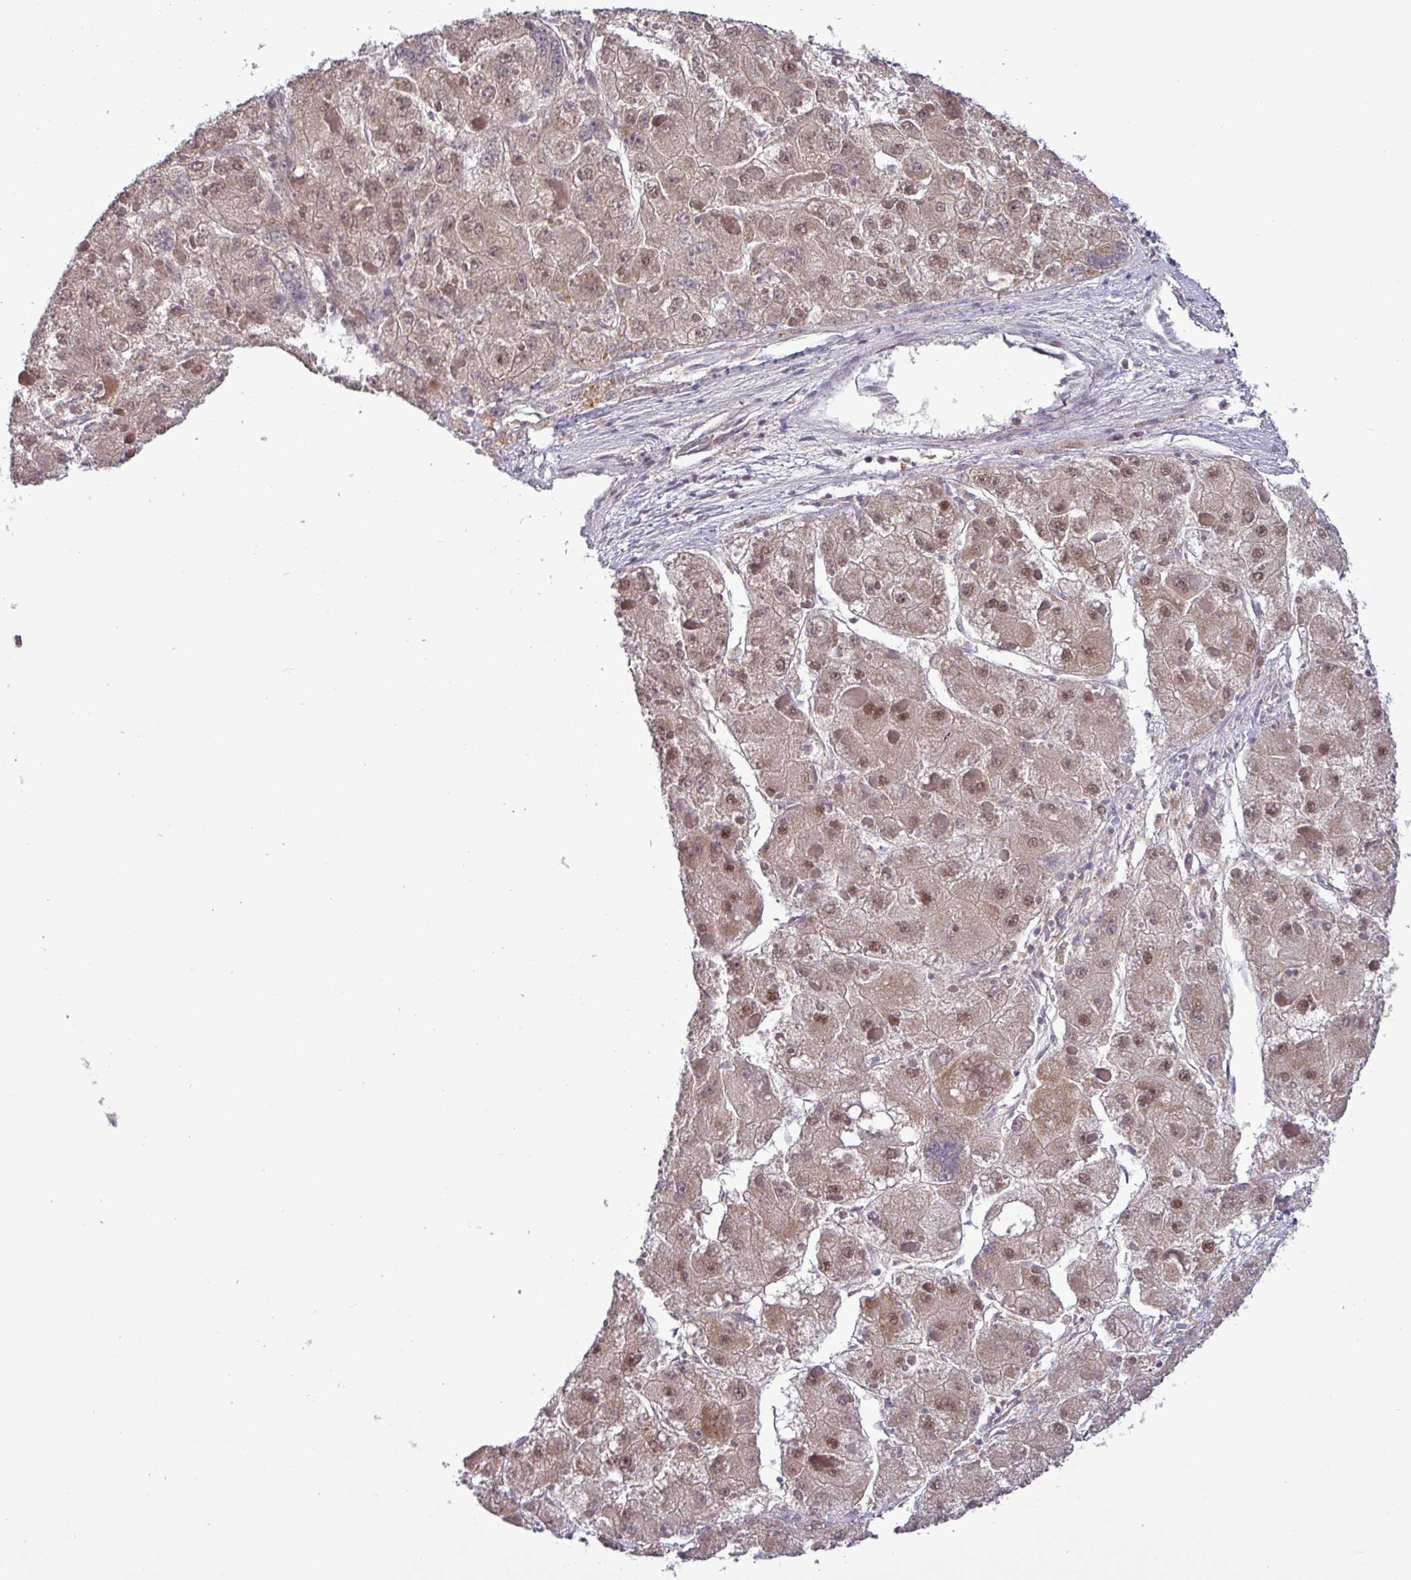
{"staining": {"intensity": "weak", "quantity": ">75%", "location": "cytoplasmic/membranous,nuclear"}, "tissue": "liver cancer", "cell_type": "Tumor cells", "image_type": "cancer", "snomed": [{"axis": "morphology", "description": "Carcinoma, Hepatocellular, NOS"}, {"axis": "topography", "description": "Liver"}], "caption": "A photomicrograph of human liver cancer stained for a protein exhibits weak cytoplasmic/membranous and nuclear brown staining in tumor cells.", "gene": "RIPPLY1", "patient": {"sex": "female", "age": 73}}